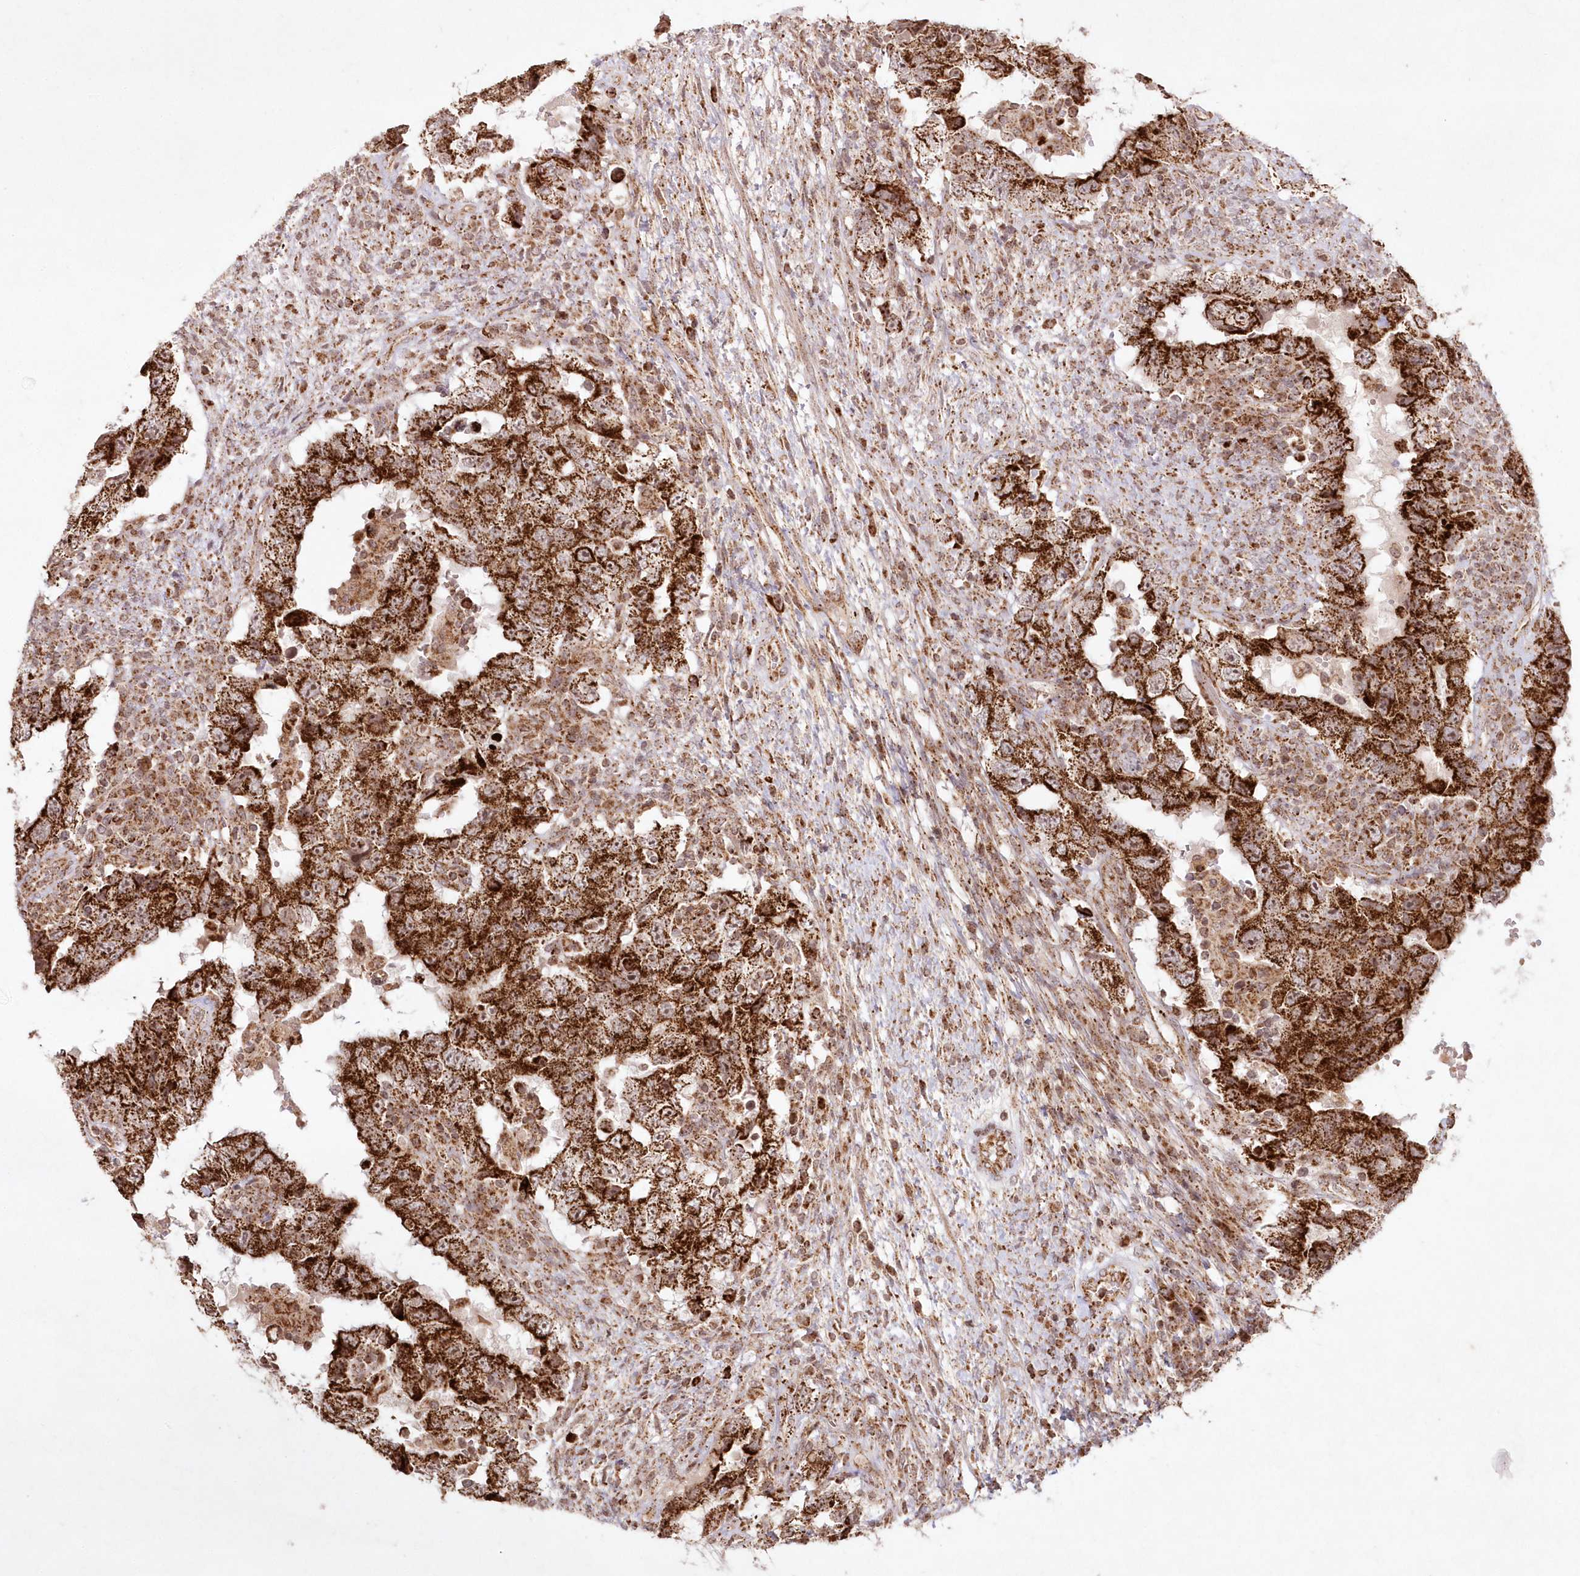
{"staining": {"intensity": "strong", "quantity": ">75%", "location": "cytoplasmic/membranous"}, "tissue": "testis cancer", "cell_type": "Tumor cells", "image_type": "cancer", "snomed": [{"axis": "morphology", "description": "Carcinoma, Embryonal, NOS"}, {"axis": "topography", "description": "Testis"}], "caption": "Human embryonal carcinoma (testis) stained with a protein marker exhibits strong staining in tumor cells.", "gene": "LRPPRC", "patient": {"sex": "male", "age": 26}}